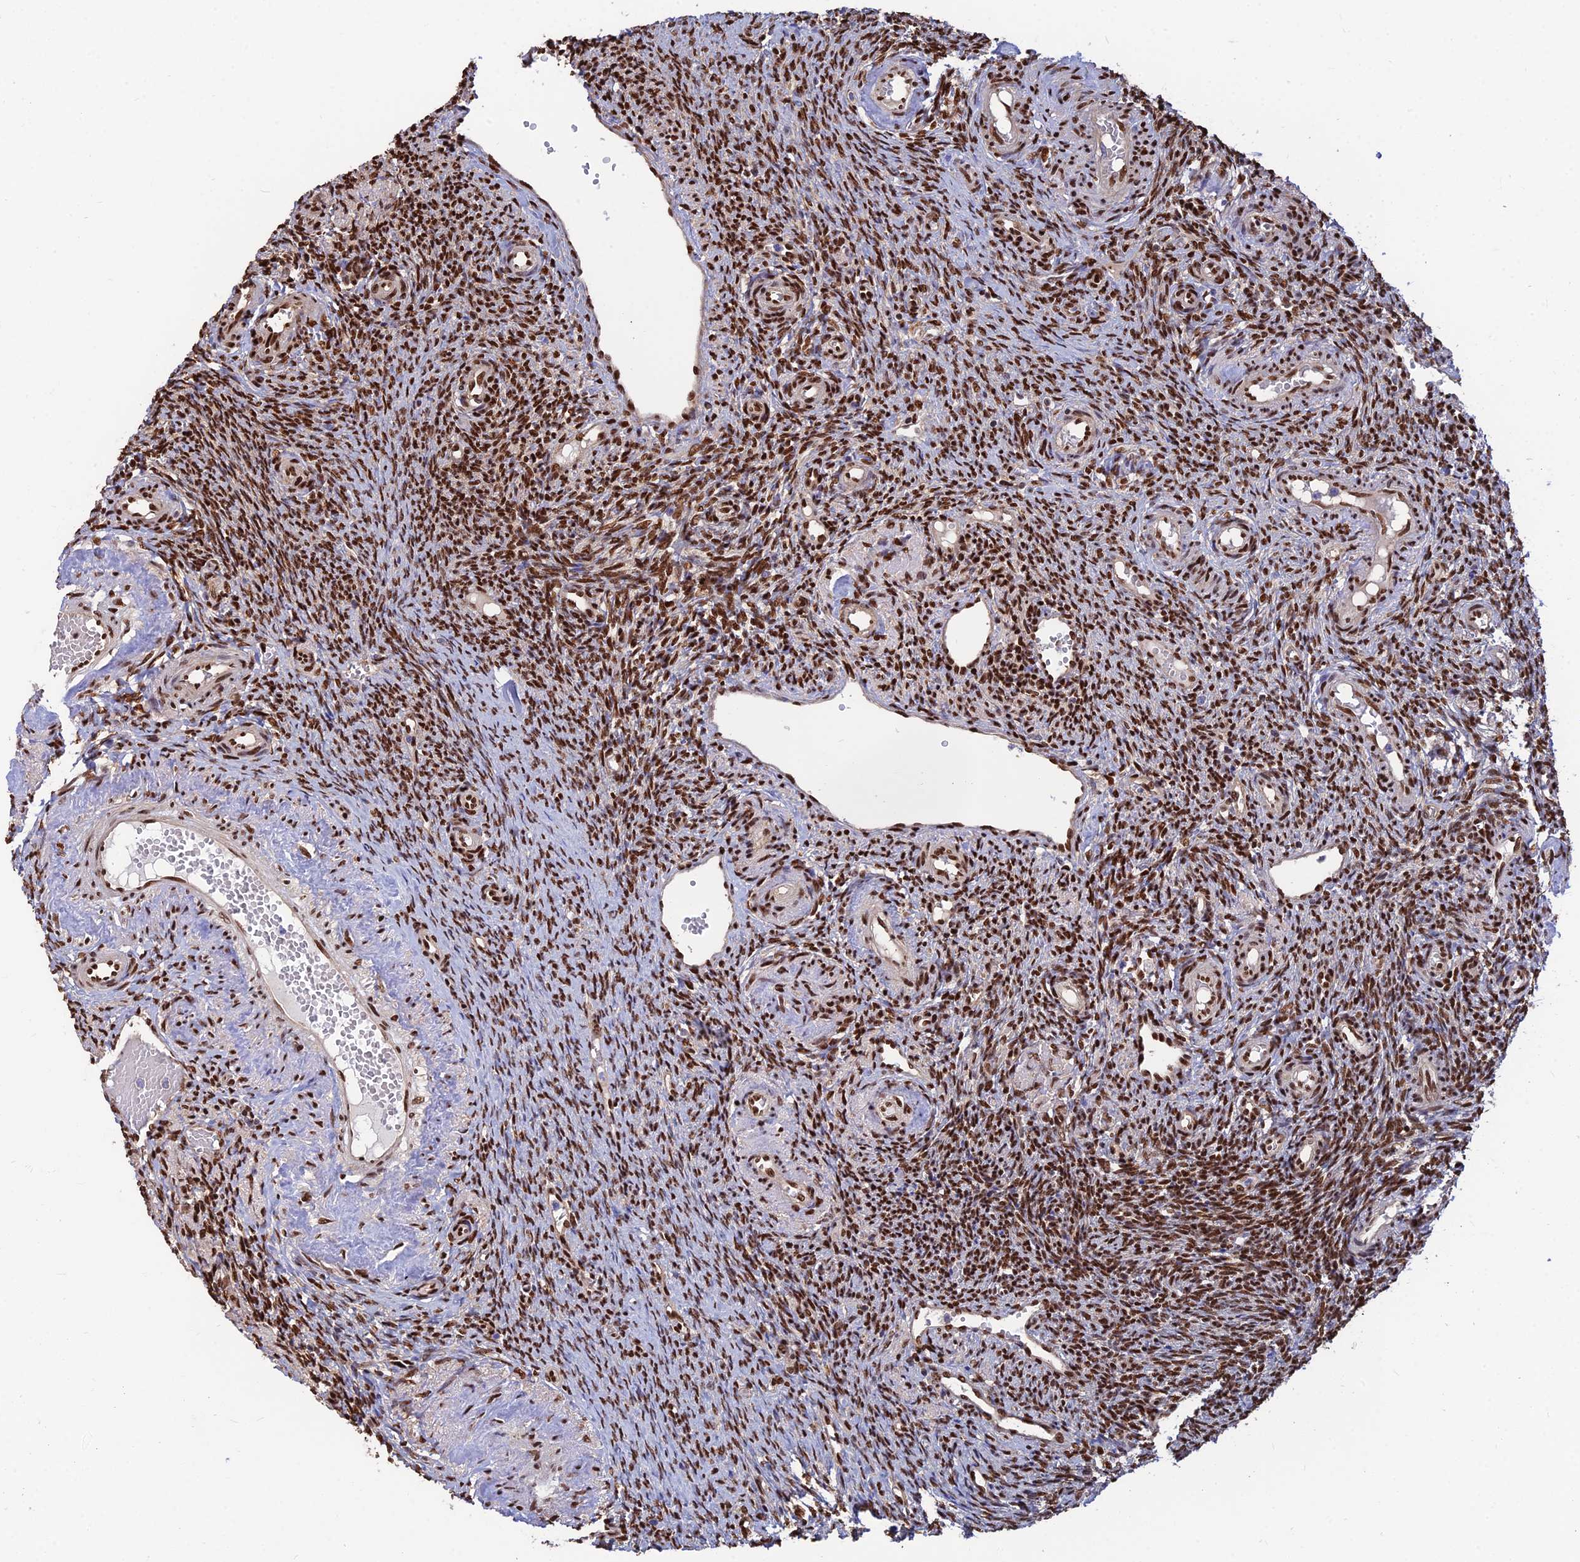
{"staining": {"intensity": "strong", "quantity": ">75%", "location": "nuclear"}, "tissue": "ovary", "cell_type": "Ovarian stroma cells", "image_type": "normal", "snomed": [{"axis": "morphology", "description": "Normal tissue, NOS"}, {"axis": "topography", "description": "Ovary"}], "caption": "This photomicrograph displays normal ovary stained with immunohistochemistry (IHC) to label a protein in brown. The nuclear of ovarian stroma cells show strong positivity for the protein. Nuclei are counter-stained blue.", "gene": "DNPEP", "patient": {"sex": "female", "age": 41}}